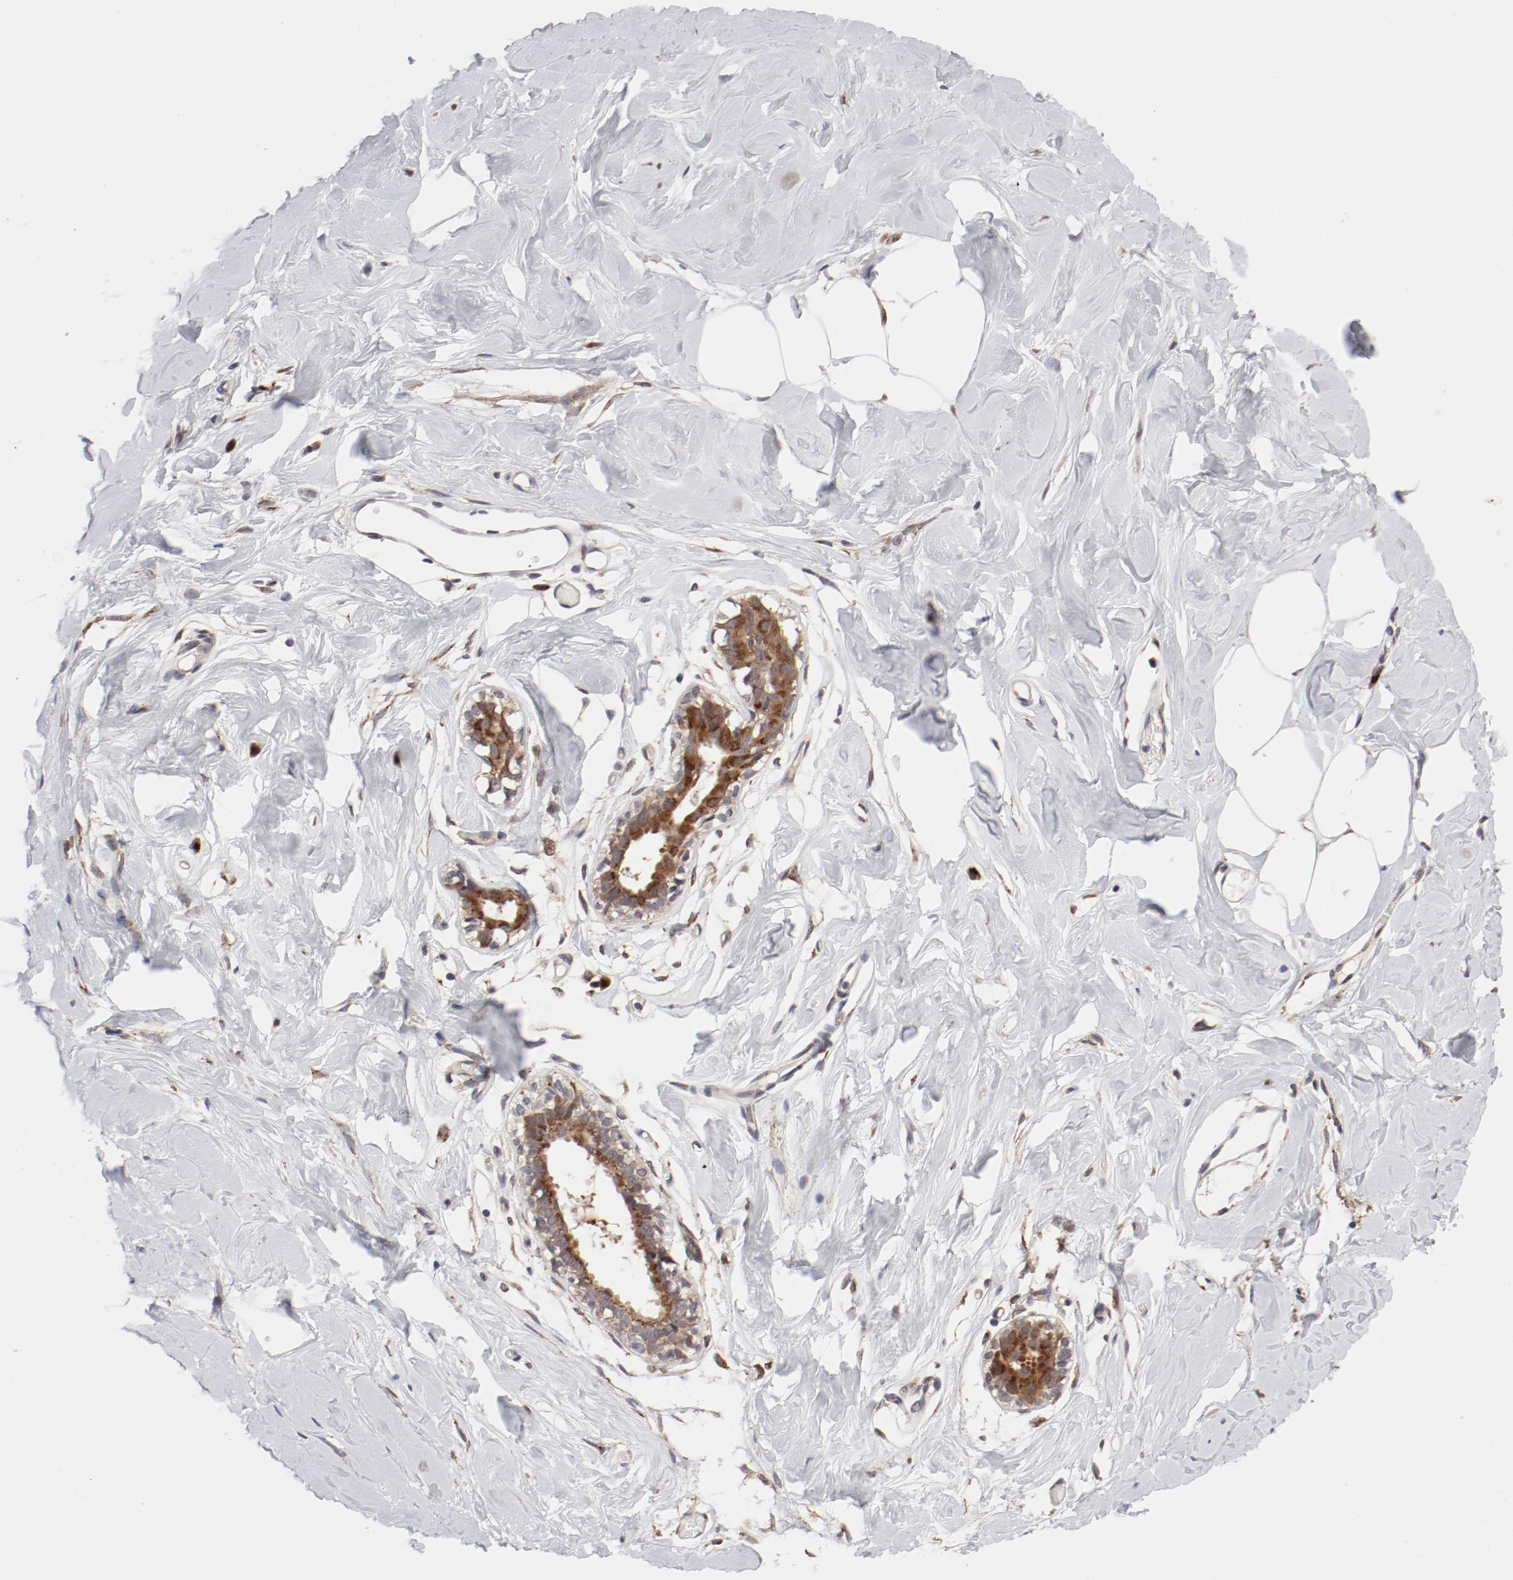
{"staining": {"intensity": "weak", "quantity": ">75%", "location": "cytoplasmic/membranous"}, "tissue": "breast", "cell_type": "Adipocytes", "image_type": "normal", "snomed": [{"axis": "morphology", "description": "Normal tissue, NOS"}, {"axis": "topography", "description": "Breast"}, {"axis": "topography", "description": "Adipose tissue"}], "caption": "Adipocytes demonstrate low levels of weak cytoplasmic/membranous expression in approximately >75% of cells in normal human breast.", "gene": "RPL12", "patient": {"sex": "female", "age": 25}}